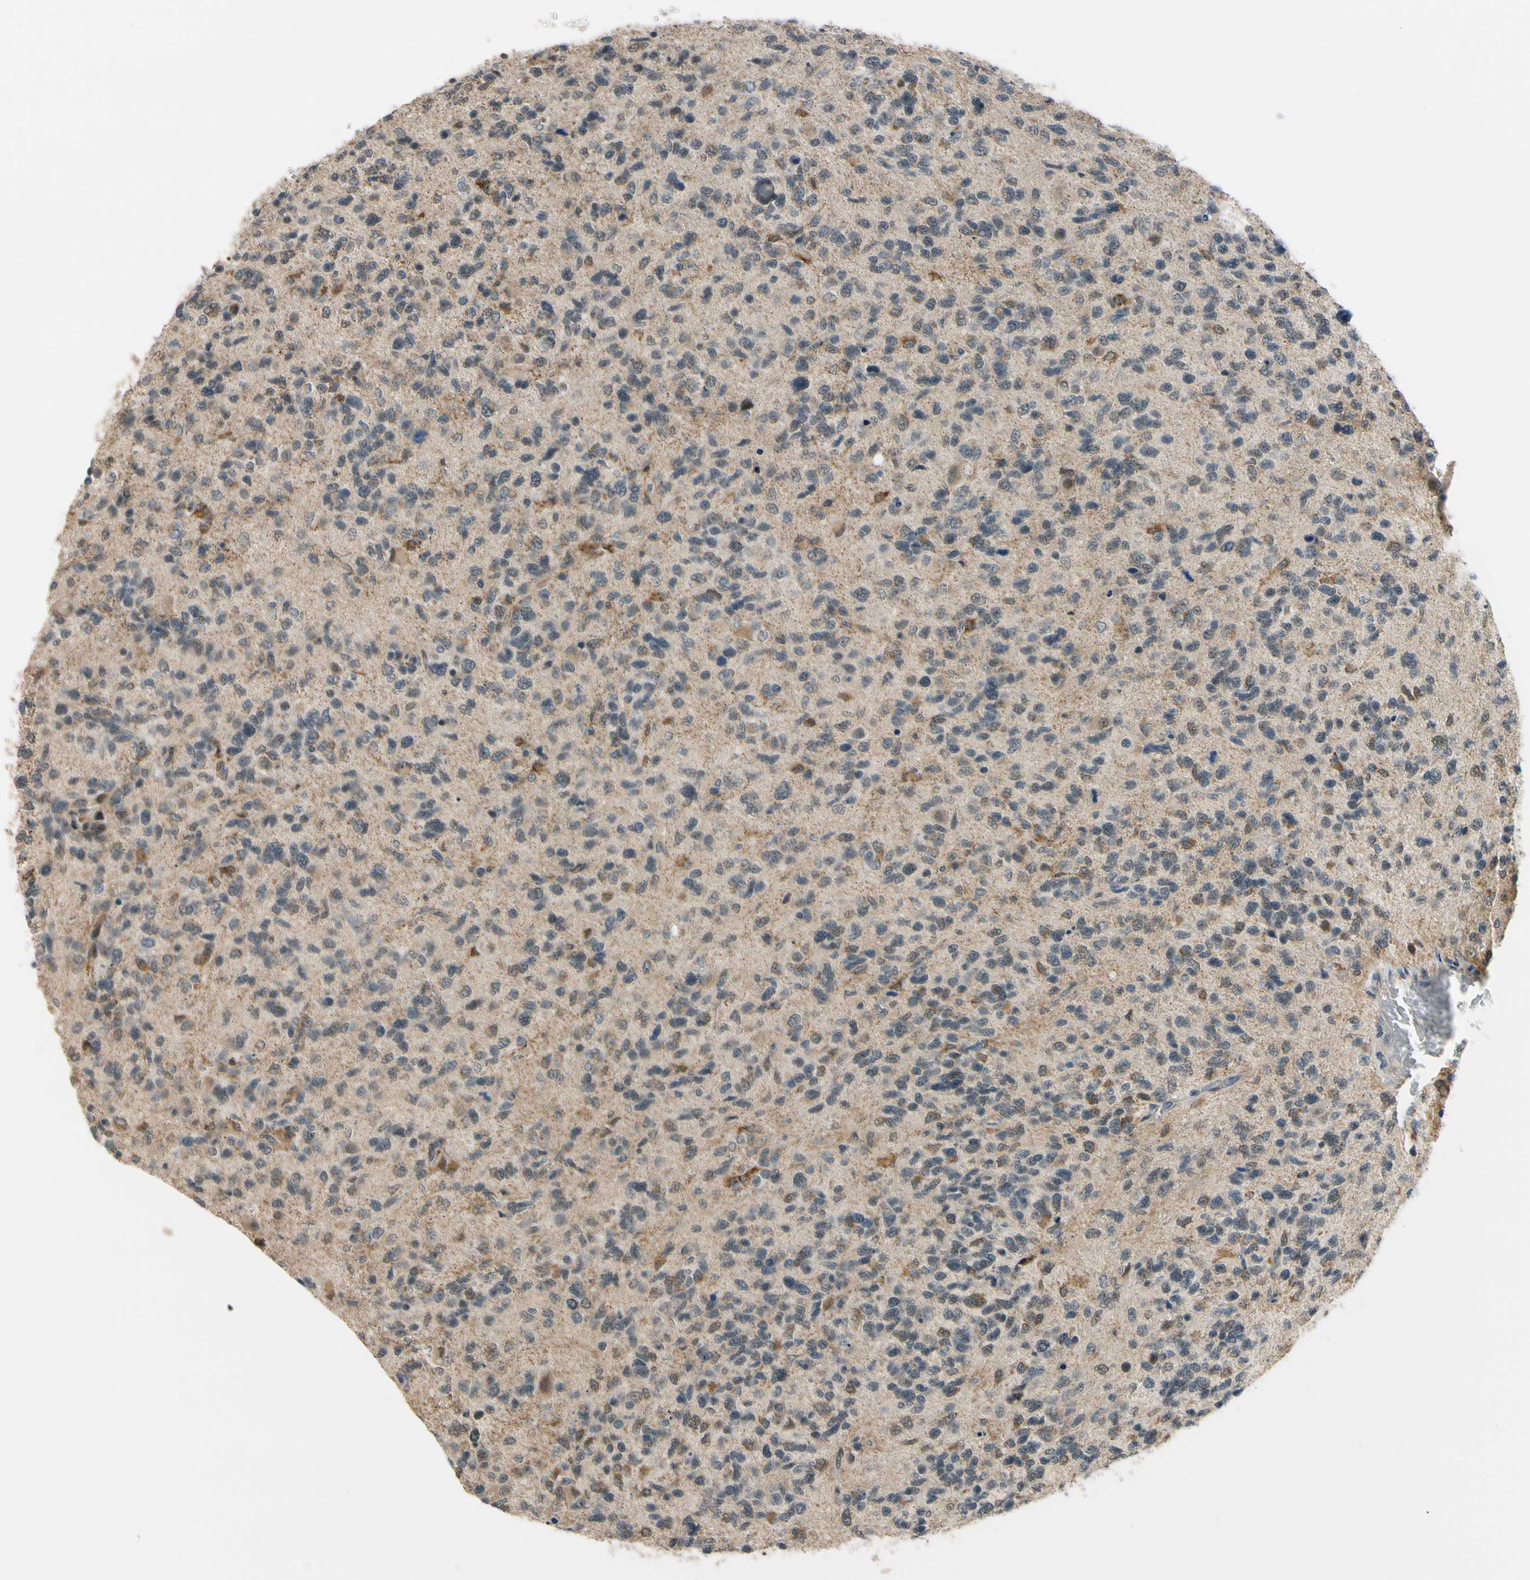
{"staining": {"intensity": "moderate", "quantity": "<25%", "location": "cytoplasmic/membranous"}, "tissue": "glioma", "cell_type": "Tumor cells", "image_type": "cancer", "snomed": [{"axis": "morphology", "description": "Glioma, malignant, High grade"}, {"axis": "topography", "description": "Brain"}], "caption": "A micrograph showing moderate cytoplasmic/membranous staining in approximately <25% of tumor cells in high-grade glioma (malignant), as visualized by brown immunohistochemical staining.", "gene": "TAF12", "patient": {"sex": "female", "age": 58}}